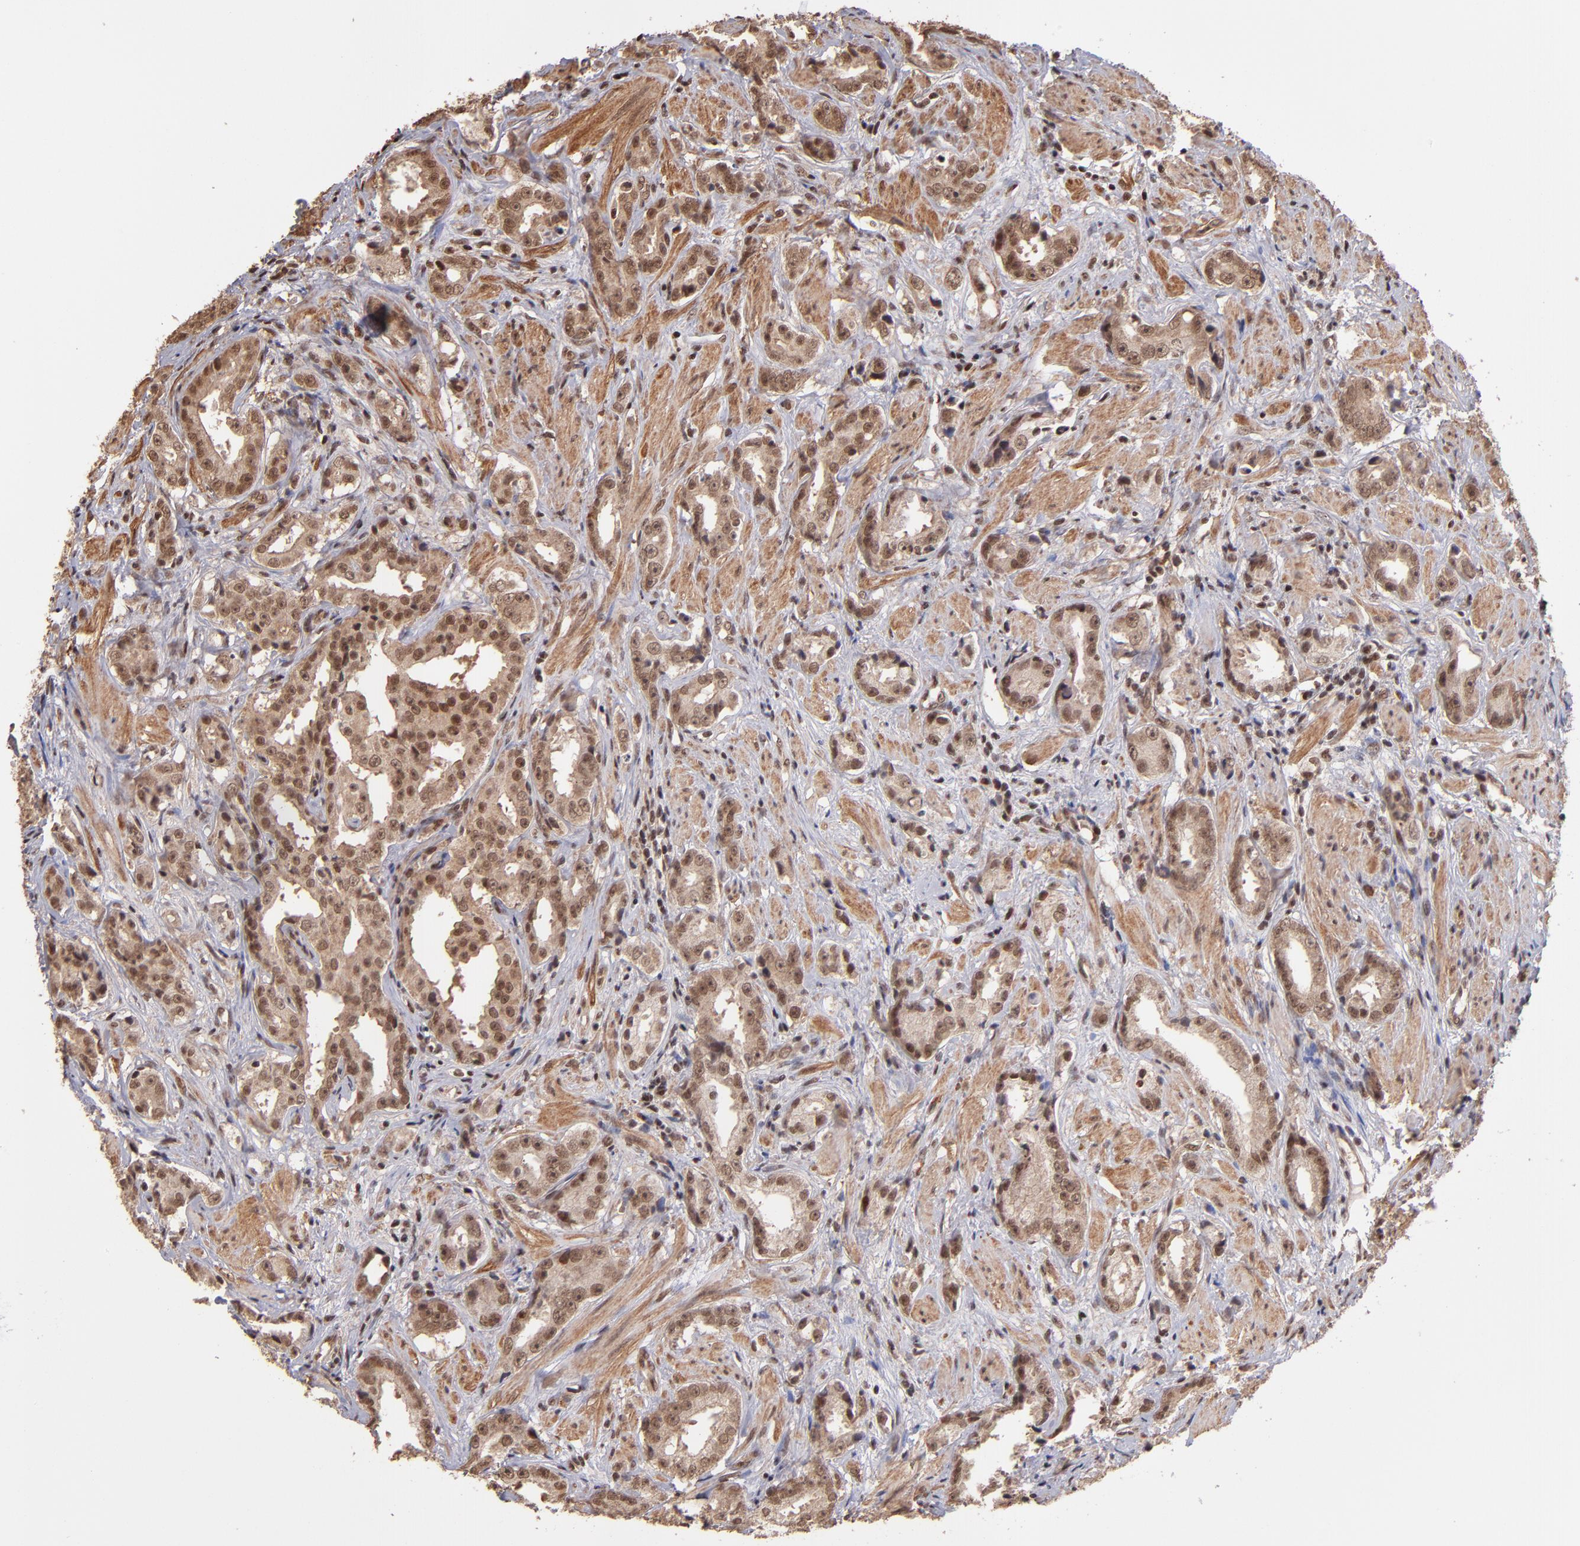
{"staining": {"intensity": "moderate", "quantity": ">75%", "location": "cytoplasmic/membranous,nuclear"}, "tissue": "prostate cancer", "cell_type": "Tumor cells", "image_type": "cancer", "snomed": [{"axis": "morphology", "description": "Adenocarcinoma, Medium grade"}, {"axis": "topography", "description": "Prostate"}], "caption": "Tumor cells show medium levels of moderate cytoplasmic/membranous and nuclear positivity in about >75% of cells in adenocarcinoma (medium-grade) (prostate). (DAB = brown stain, brightfield microscopy at high magnification).", "gene": "TERF2", "patient": {"sex": "male", "age": 53}}